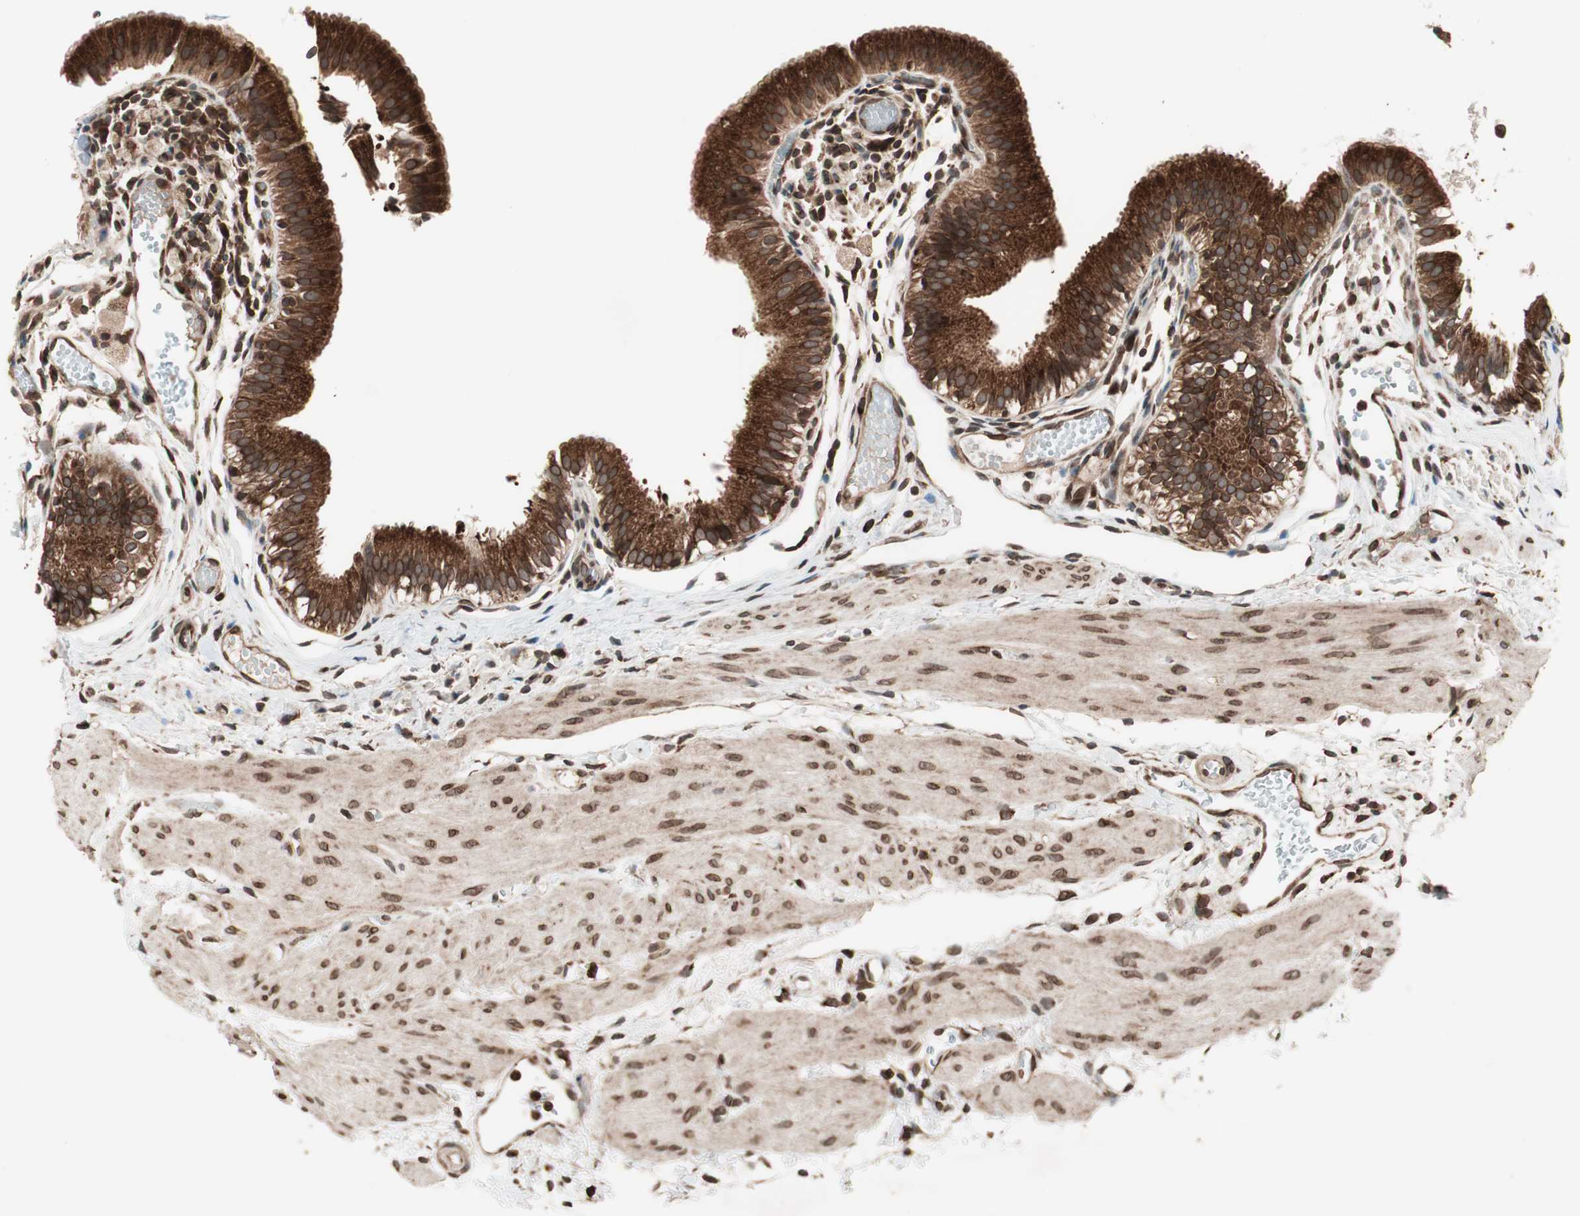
{"staining": {"intensity": "strong", "quantity": ">75%", "location": "cytoplasmic/membranous,nuclear"}, "tissue": "gallbladder", "cell_type": "Glandular cells", "image_type": "normal", "snomed": [{"axis": "morphology", "description": "Normal tissue, NOS"}, {"axis": "topography", "description": "Gallbladder"}], "caption": "Immunohistochemistry (IHC) photomicrograph of normal human gallbladder stained for a protein (brown), which displays high levels of strong cytoplasmic/membranous,nuclear positivity in about >75% of glandular cells.", "gene": "NUP62", "patient": {"sex": "female", "age": 26}}